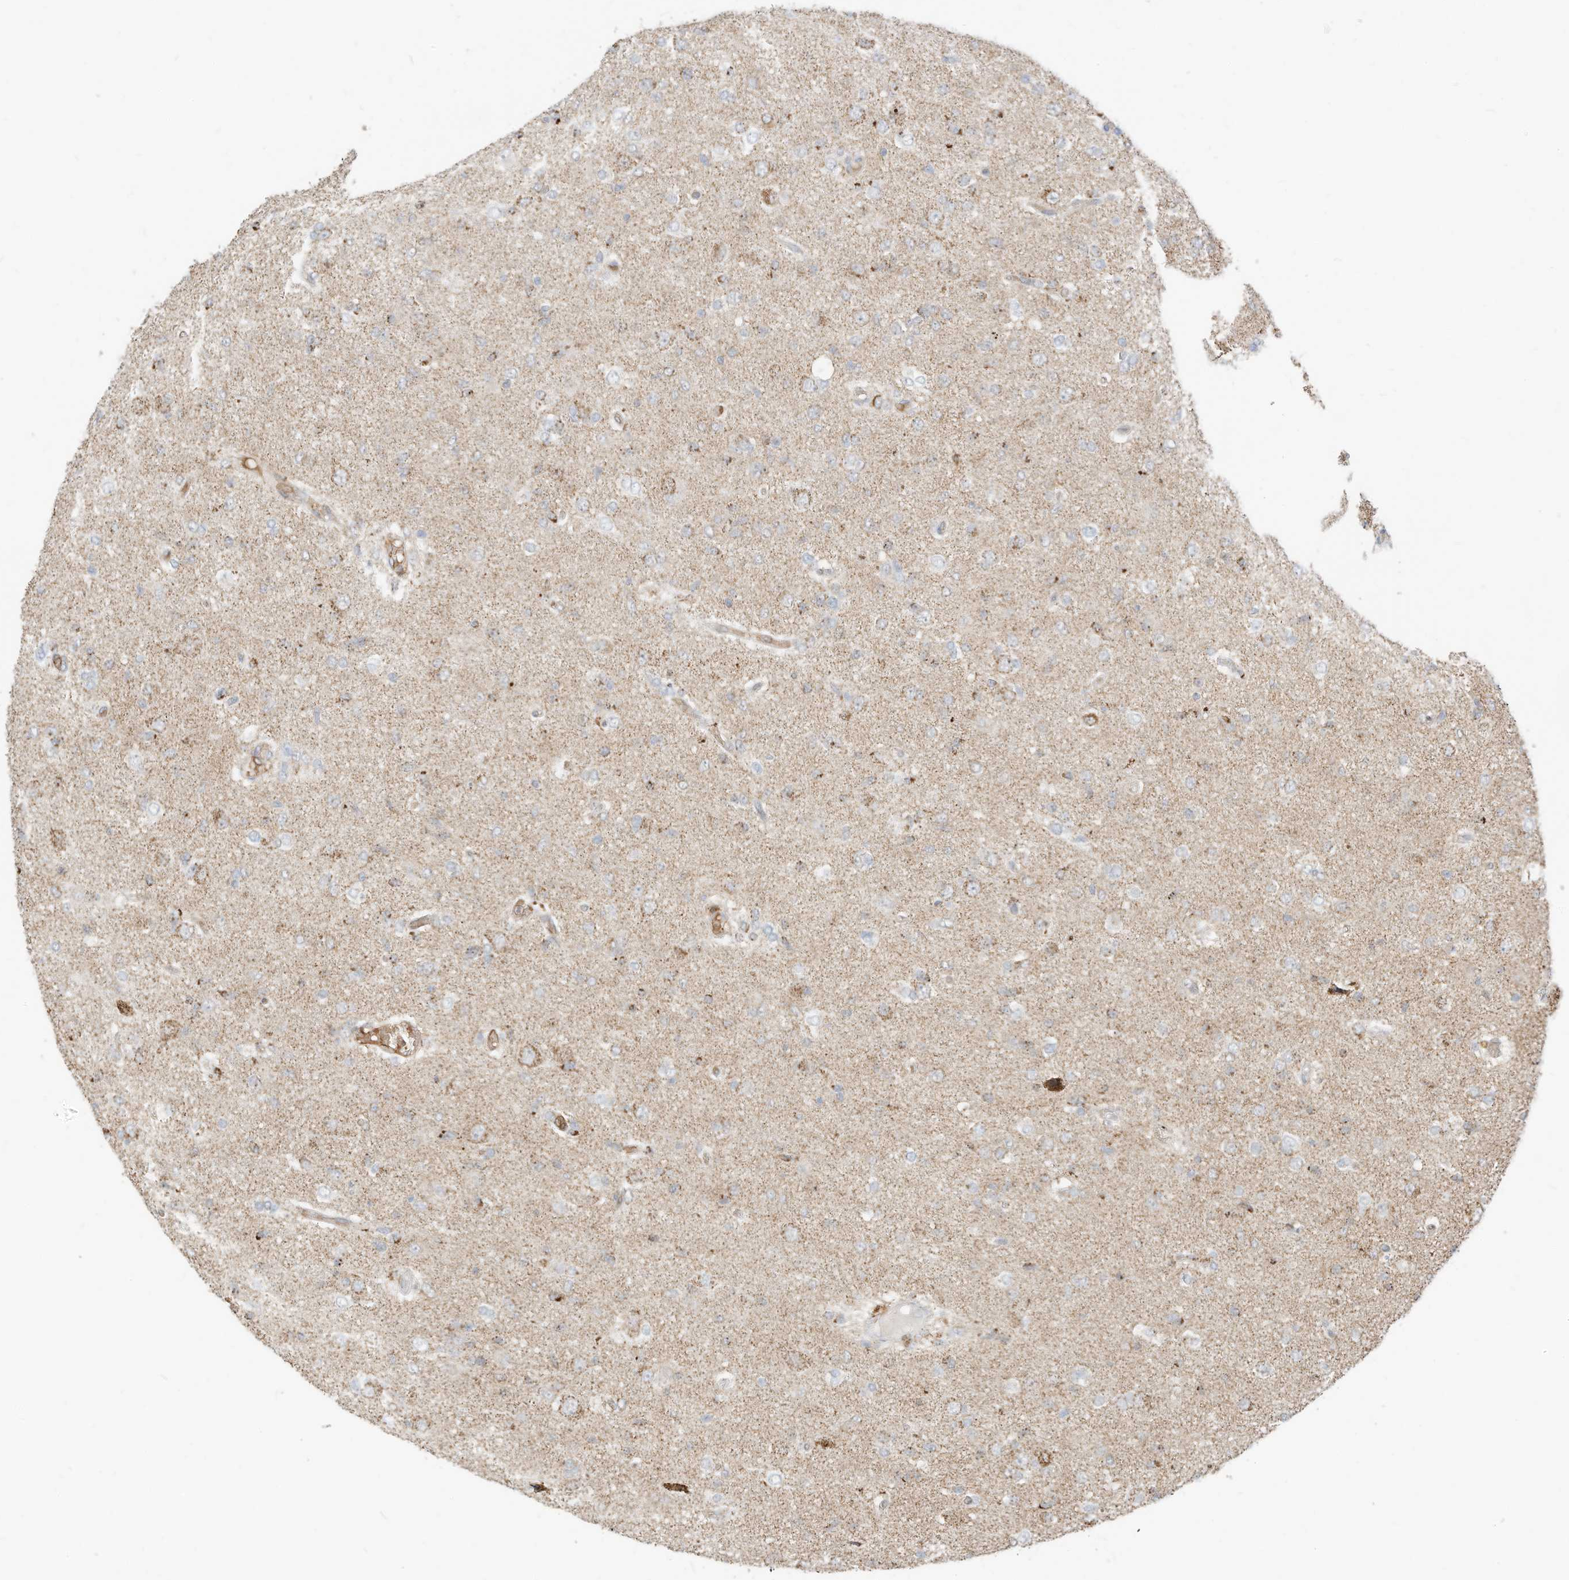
{"staining": {"intensity": "moderate", "quantity": "<25%", "location": "cytoplasmic/membranous"}, "tissue": "glioma", "cell_type": "Tumor cells", "image_type": "cancer", "snomed": [{"axis": "morphology", "description": "Glioma, malignant, High grade"}, {"axis": "topography", "description": "Brain"}], "caption": "Human glioma stained with a brown dye reveals moderate cytoplasmic/membranous positive staining in approximately <25% of tumor cells.", "gene": "MTUS2", "patient": {"sex": "female", "age": 59}}